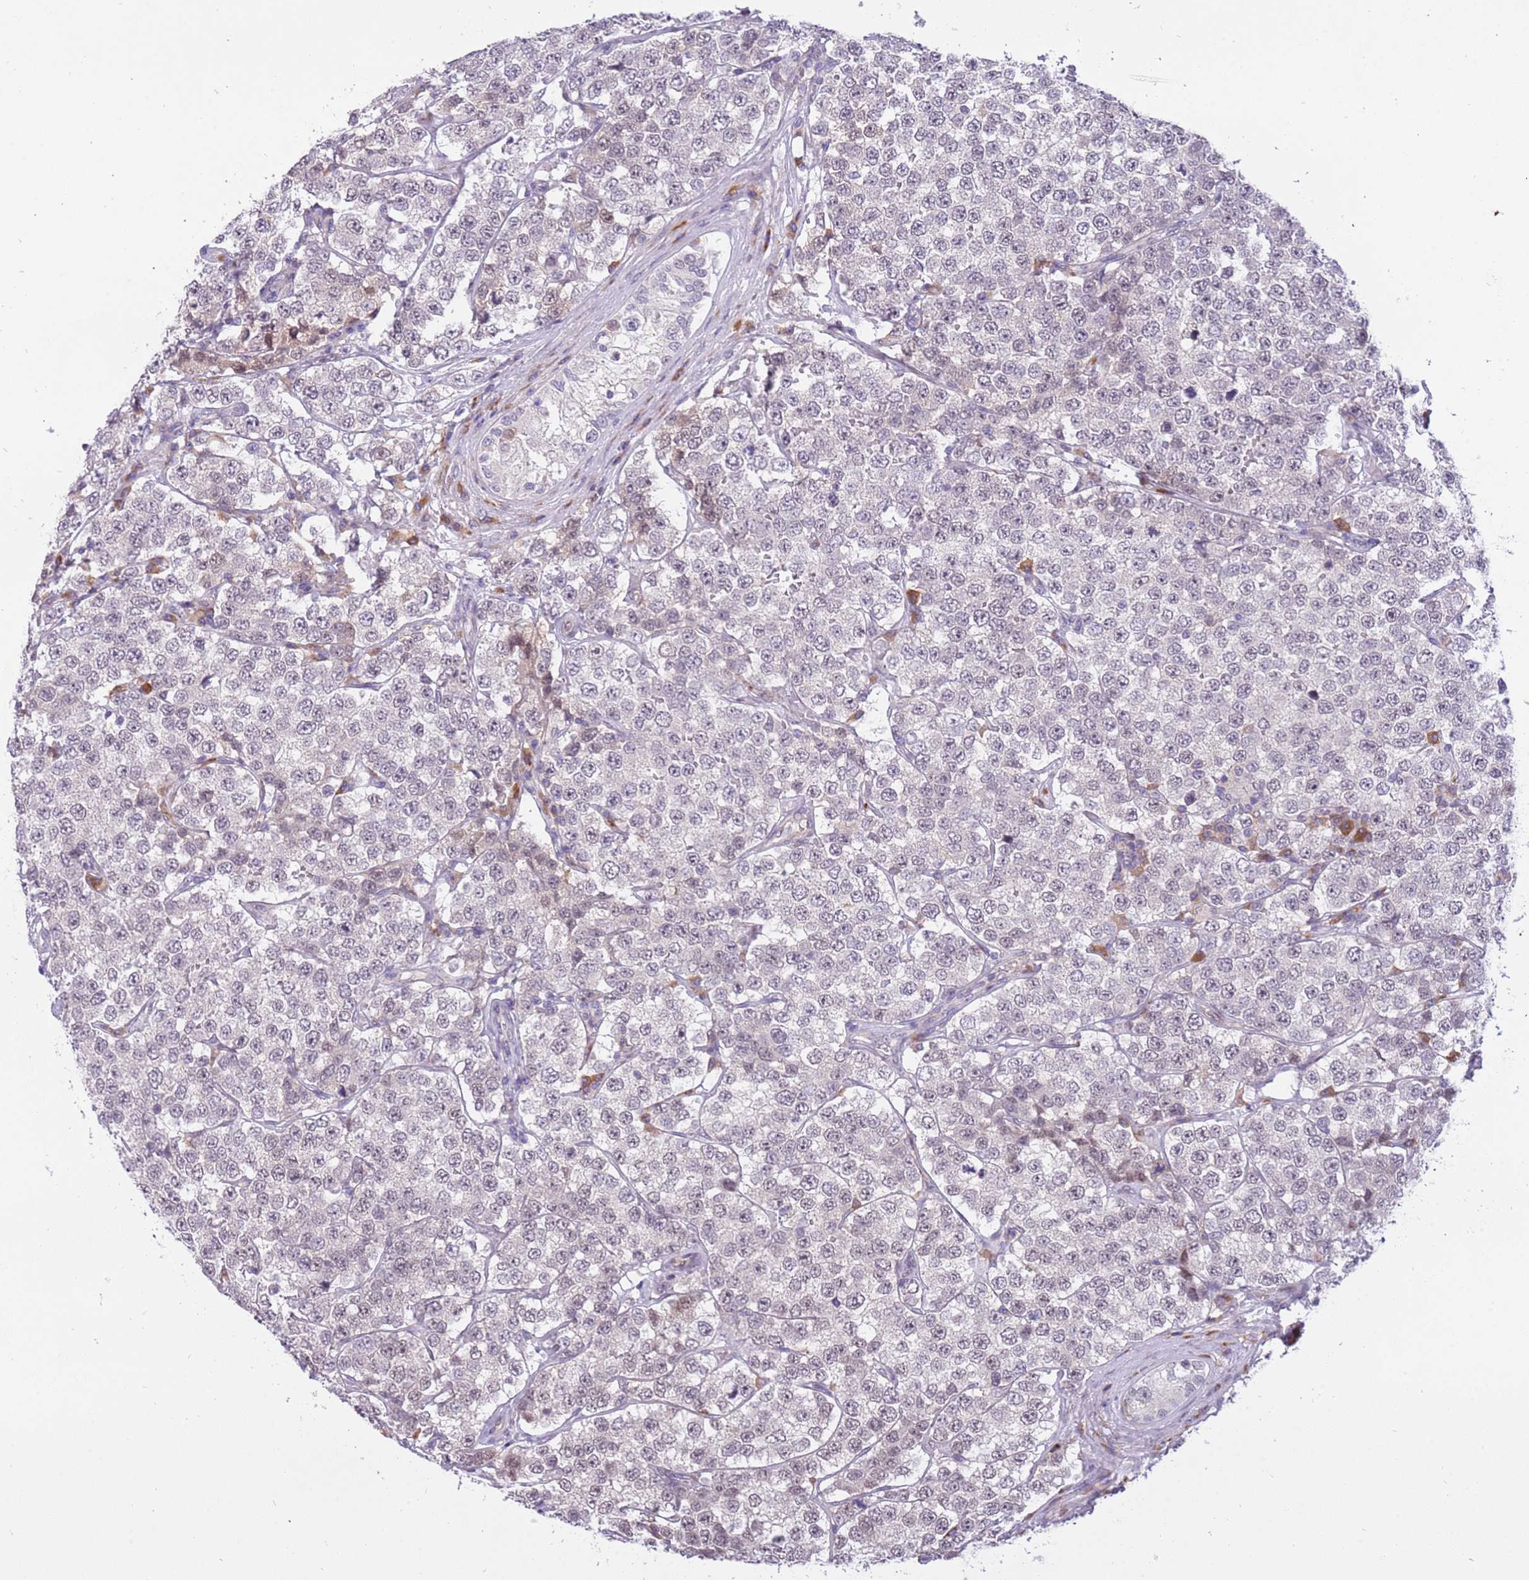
{"staining": {"intensity": "negative", "quantity": "none", "location": "none"}, "tissue": "testis cancer", "cell_type": "Tumor cells", "image_type": "cancer", "snomed": [{"axis": "morphology", "description": "Seminoma, NOS"}, {"axis": "topography", "description": "Testis"}], "caption": "Immunohistochemistry histopathology image of neoplastic tissue: human testis cancer stained with DAB displays no significant protein expression in tumor cells.", "gene": "MAGEF1", "patient": {"sex": "male", "age": 34}}